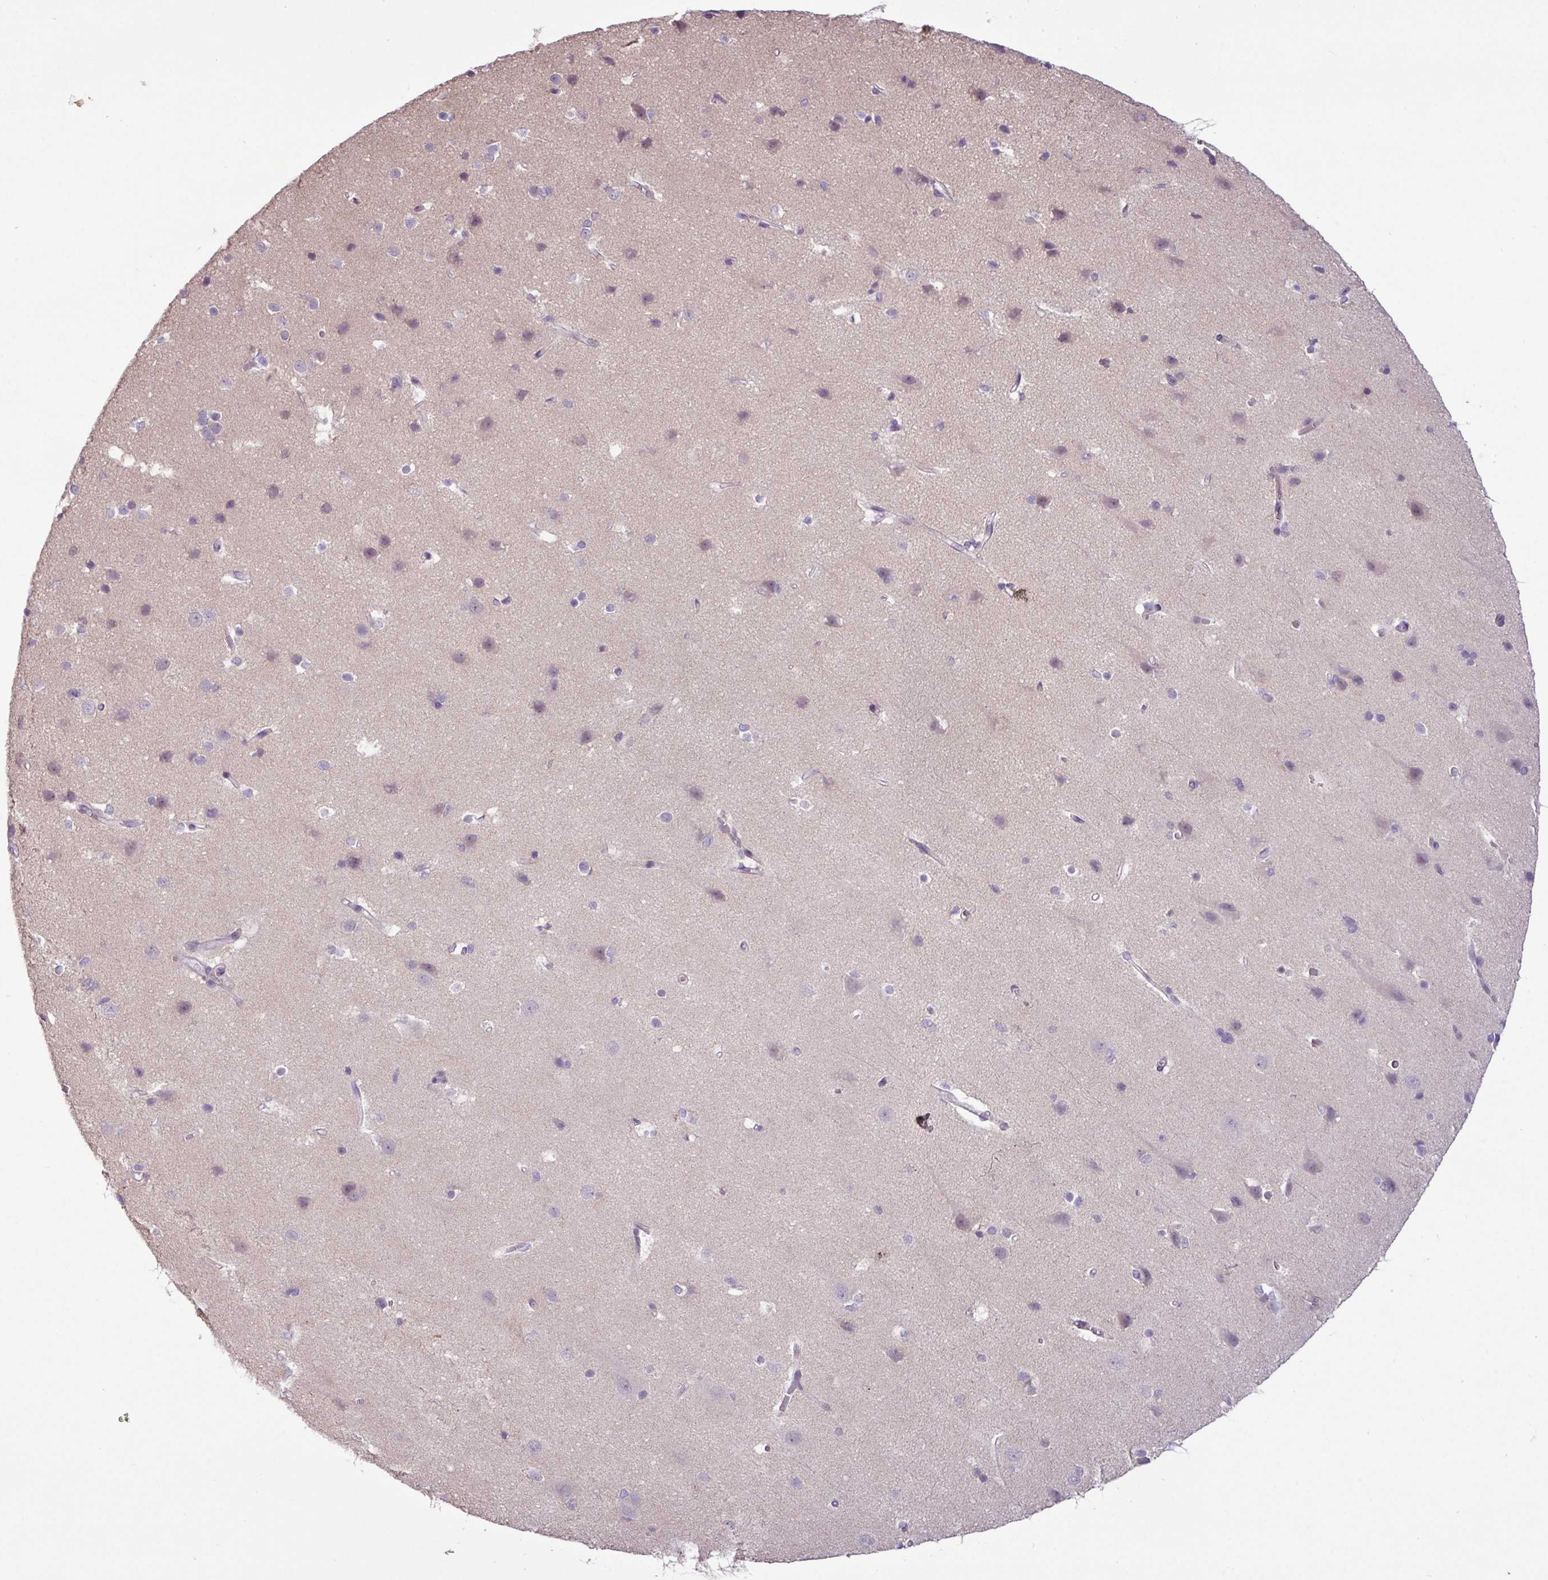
{"staining": {"intensity": "negative", "quantity": "none", "location": "none"}, "tissue": "cerebral cortex", "cell_type": "Endothelial cells", "image_type": "normal", "snomed": [{"axis": "morphology", "description": "Normal tissue, NOS"}, {"axis": "topography", "description": "Cerebral cortex"}], "caption": "This is an IHC histopathology image of unremarkable cerebral cortex. There is no positivity in endothelial cells.", "gene": "PNLDC1", "patient": {"sex": "male", "age": 37}}